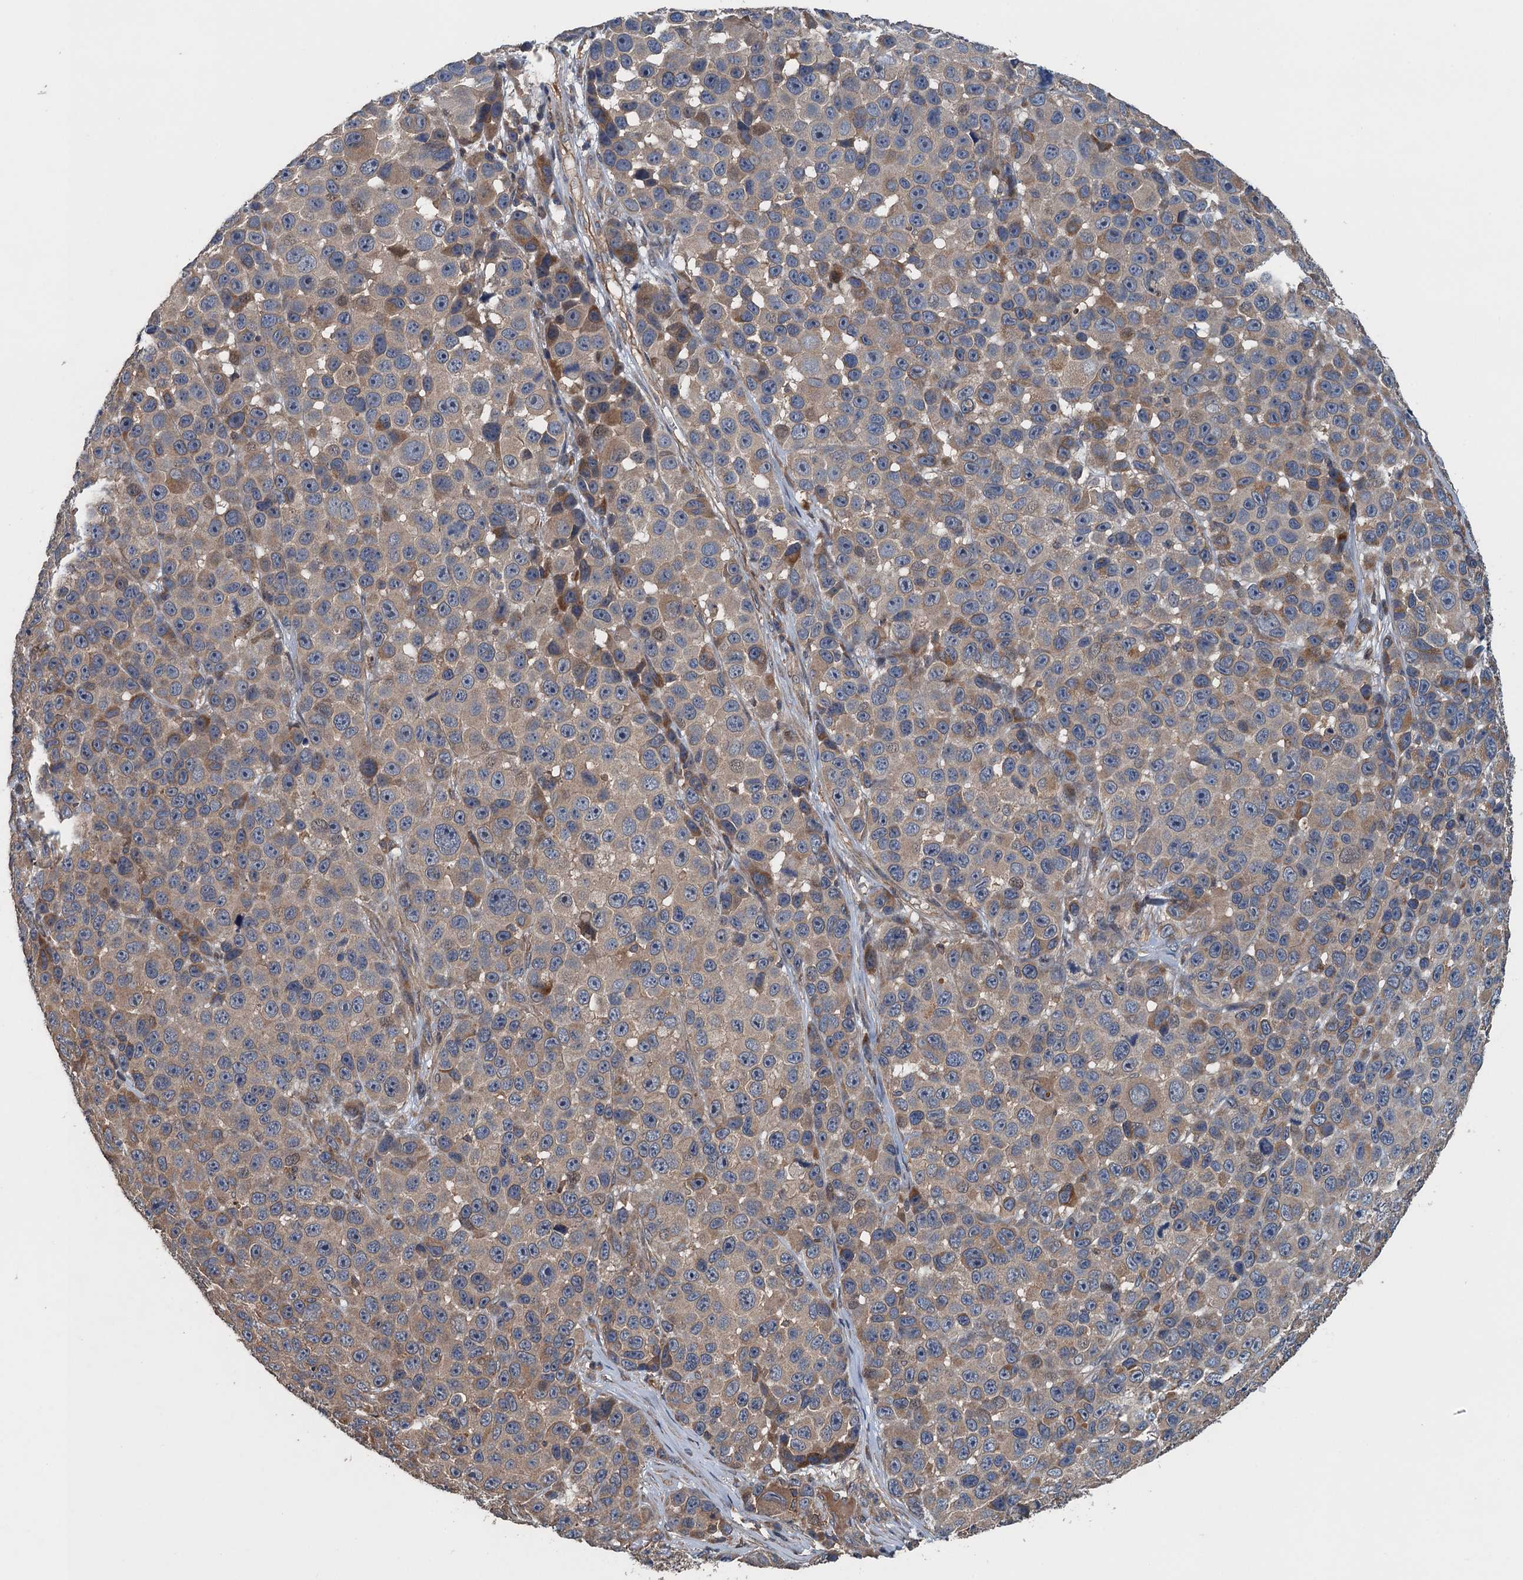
{"staining": {"intensity": "weak", "quantity": "25%-75%", "location": "cytoplasmic/membranous"}, "tissue": "melanoma", "cell_type": "Tumor cells", "image_type": "cancer", "snomed": [{"axis": "morphology", "description": "Malignant melanoma, NOS"}, {"axis": "topography", "description": "Skin"}], "caption": "Human malignant melanoma stained with a brown dye demonstrates weak cytoplasmic/membranous positive expression in about 25%-75% of tumor cells.", "gene": "BORCS5", "patient": {"sex": "male", "age": 53}}